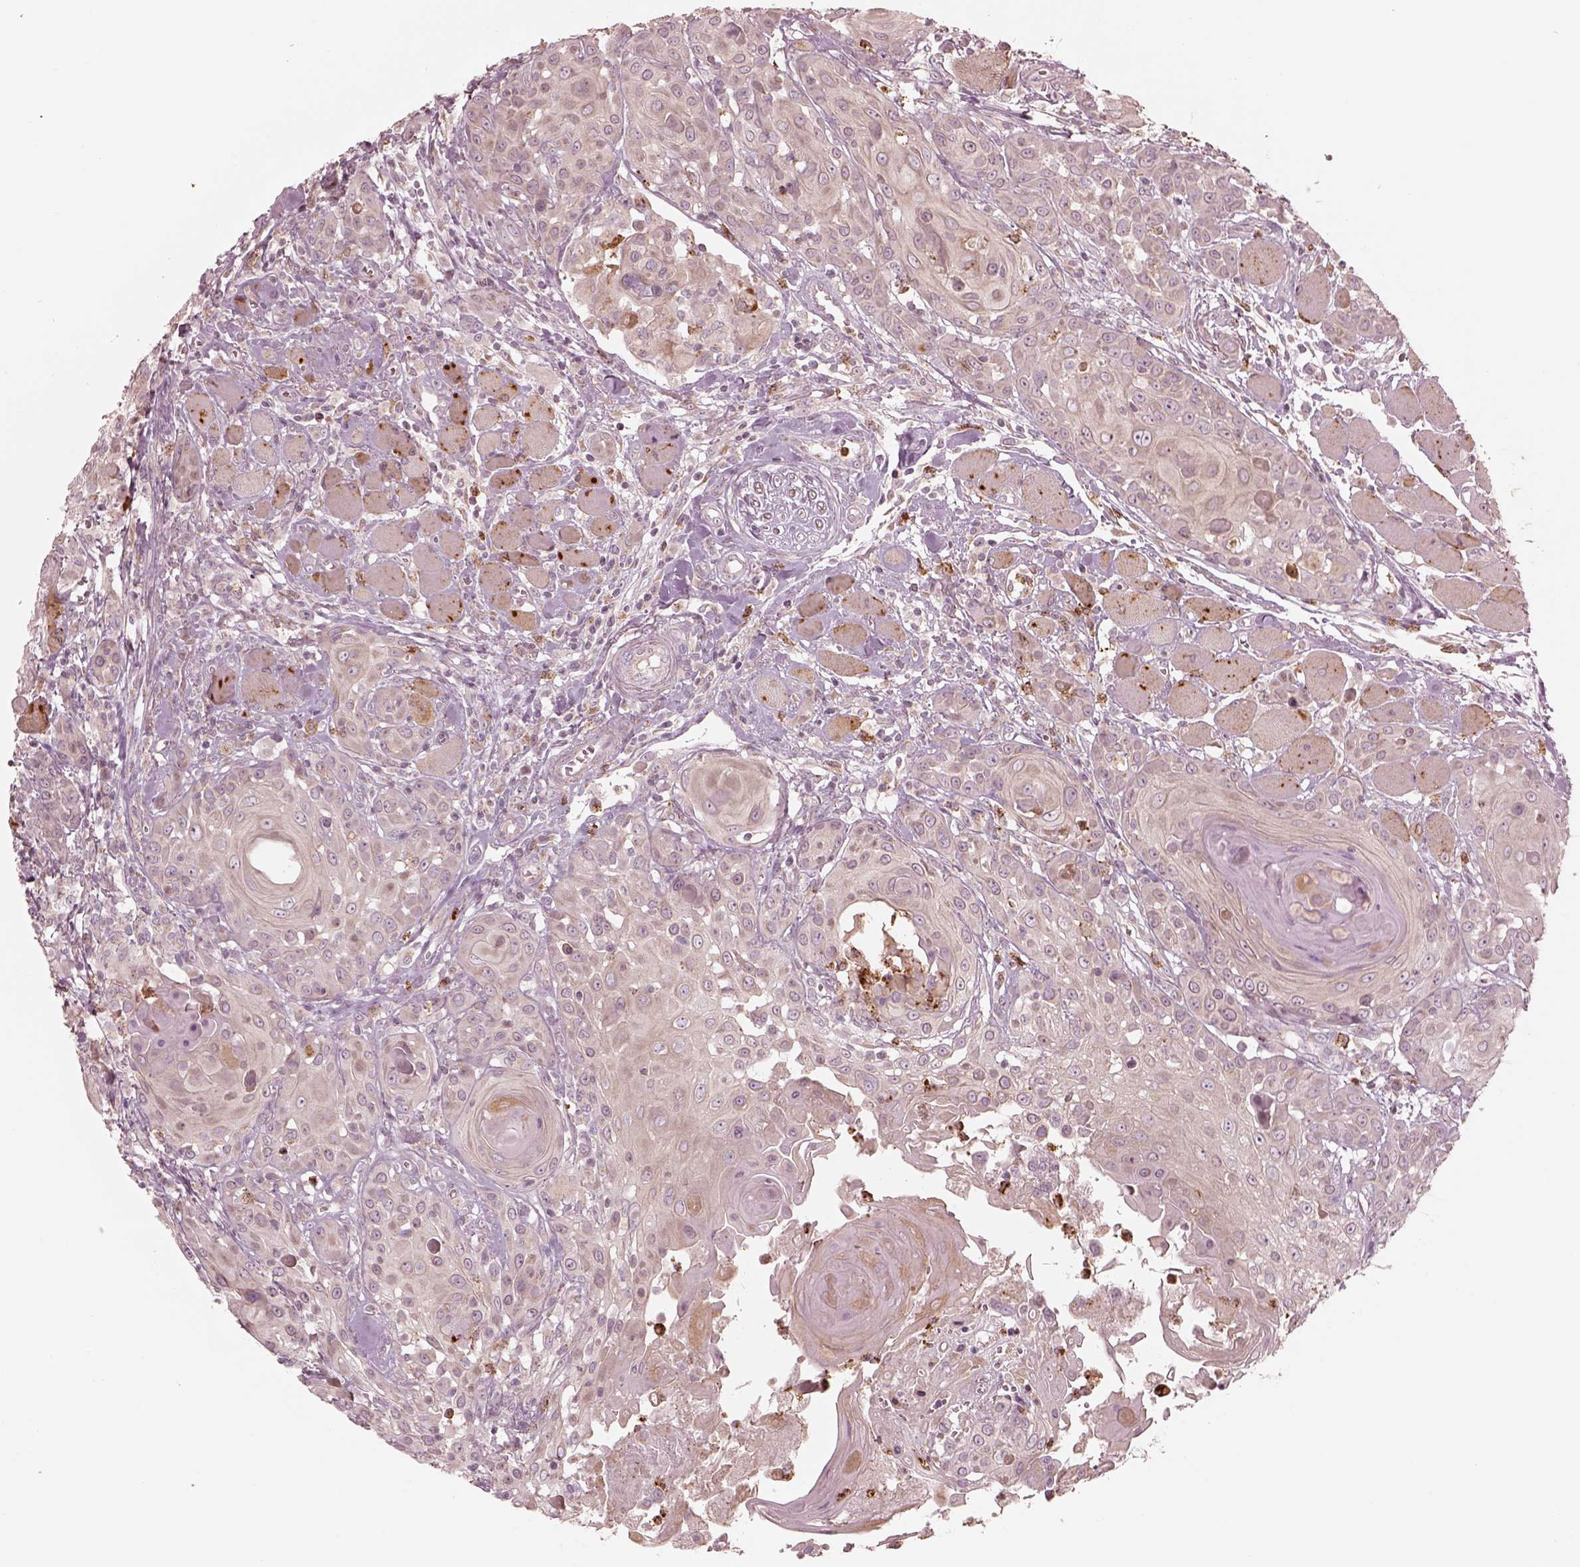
{"staining": {"intensity": "negative", "quantity": "none", "location": "none"}, "tissue": "head and neck cancer", "cell_type": "Tumor cells", "image_type": "cancer", "snomed": [{"axis": "morphology", "description": "Squamous cell carcinoma, NOS"}, {"axis": "topography", "description": "Head-Neck"}], "caption": "Immunohistochemical staining of squamous cell carcinoma (head and neck) displays no significant positivity in tumor cells.", "gene": "ABCA7", "patient": {"sex": "female", "age": 80}}